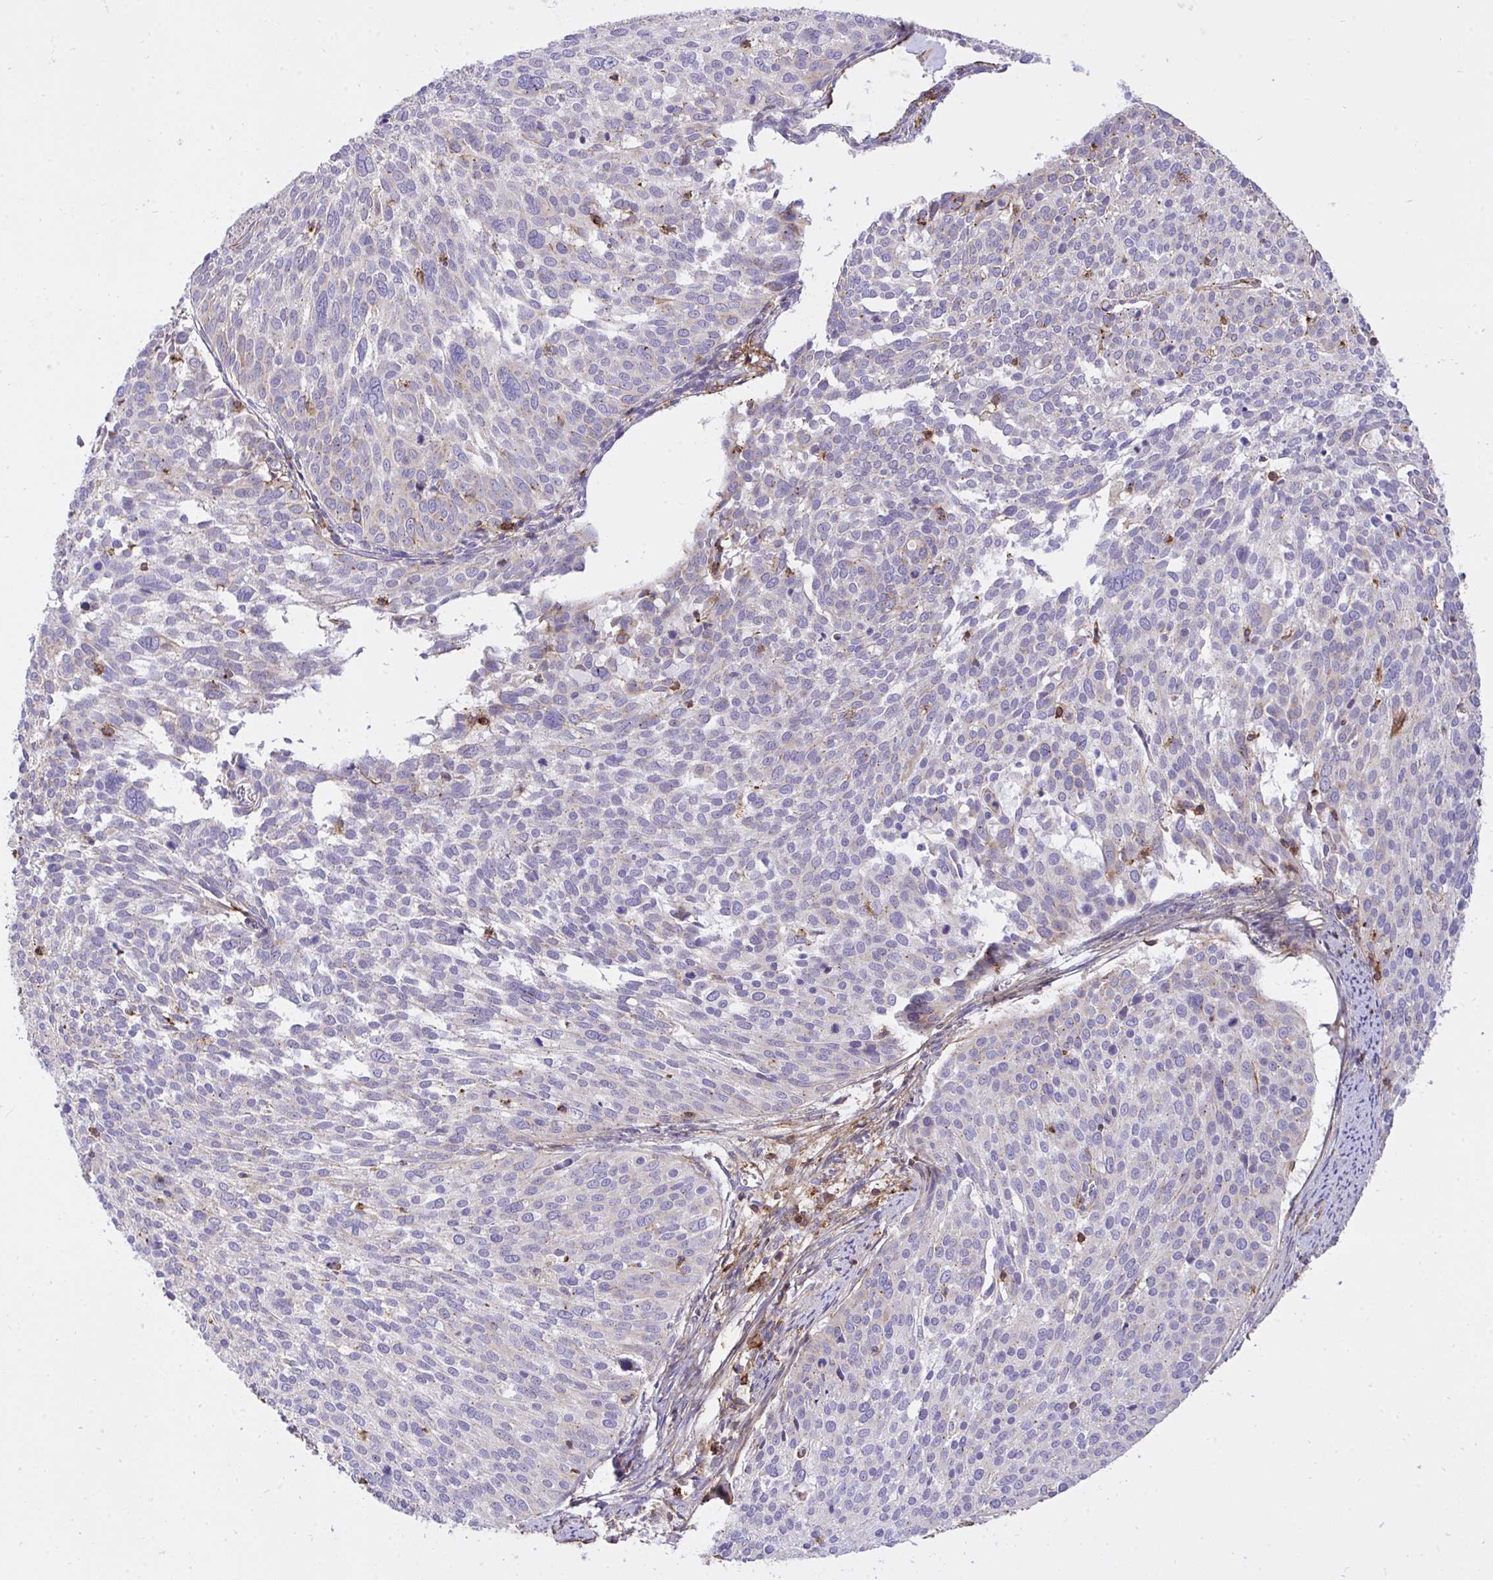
{"staining": {"intensity": "negative", "quantity": "none", "location": "none"}, "tissue": "cervical cancer", "cell_type": "Tumor cells", "image_type": "cancer", "snomed": [{"axis": "morphology", "description": "Squamous cell carcinoma, NOS"}, {"axis": "topography", "description": "Cervix"}], "caption": "This is an IHC histopathology image of squamous cell carcinoma (cervical). There is no positivity in tumor cells.", "gene": "ERI1", "patient": {"sex": "female", "age": 39}}